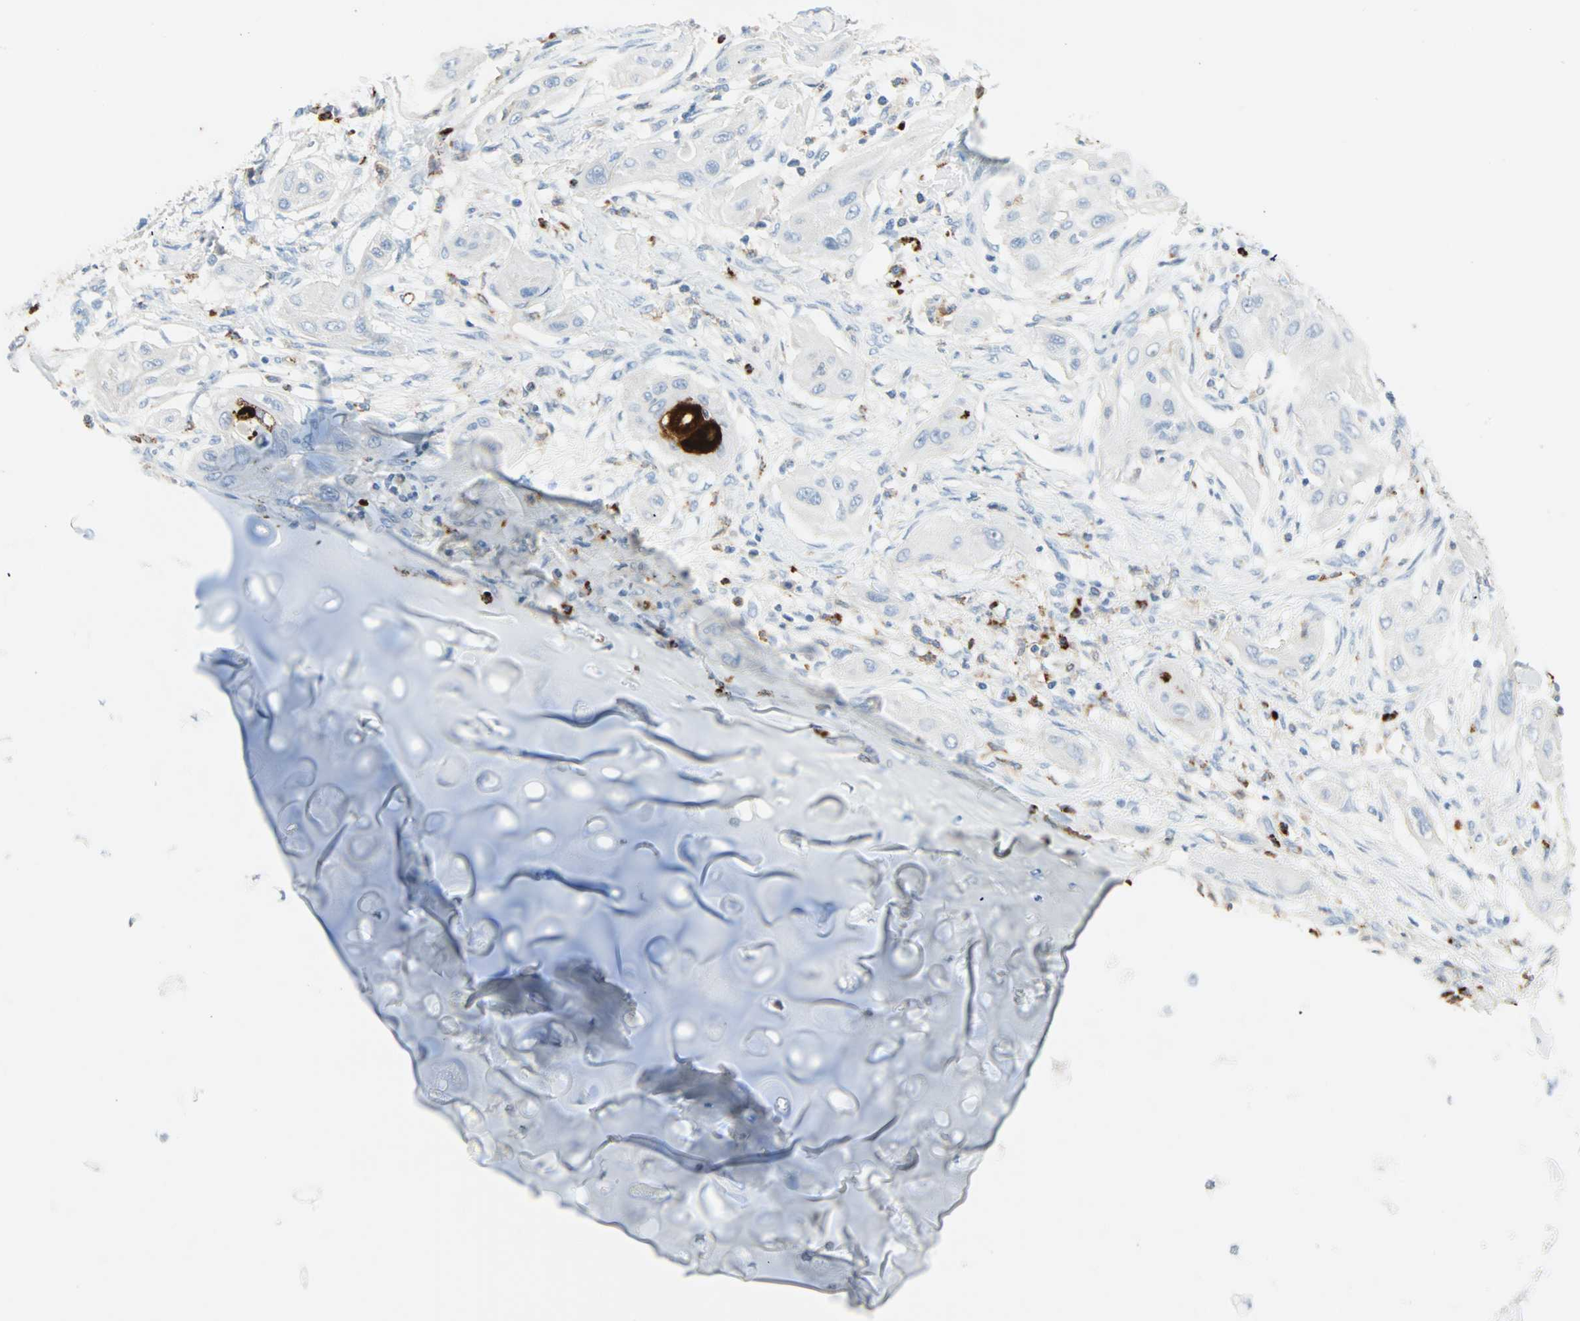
{"staining": {"intensity": "negative", "quantity": "none", "location": "none"}, "tissue": "lung cancer", "cell_type": "Tumor cells", "image_type": "cancer", "snomed": [{"axis": "morphology", "description": "Squamous cell carcinoma, NOS"}, {"axis": "topography", "description": "Lung"}], "caption": "This is an immunohistochemistry (IHC) micrograph of human lung squamous cell carcinoma. There is no expression in tumor cells.", "gene": "CLEC4A", "patient": {"sex": "female", "age": 47}}